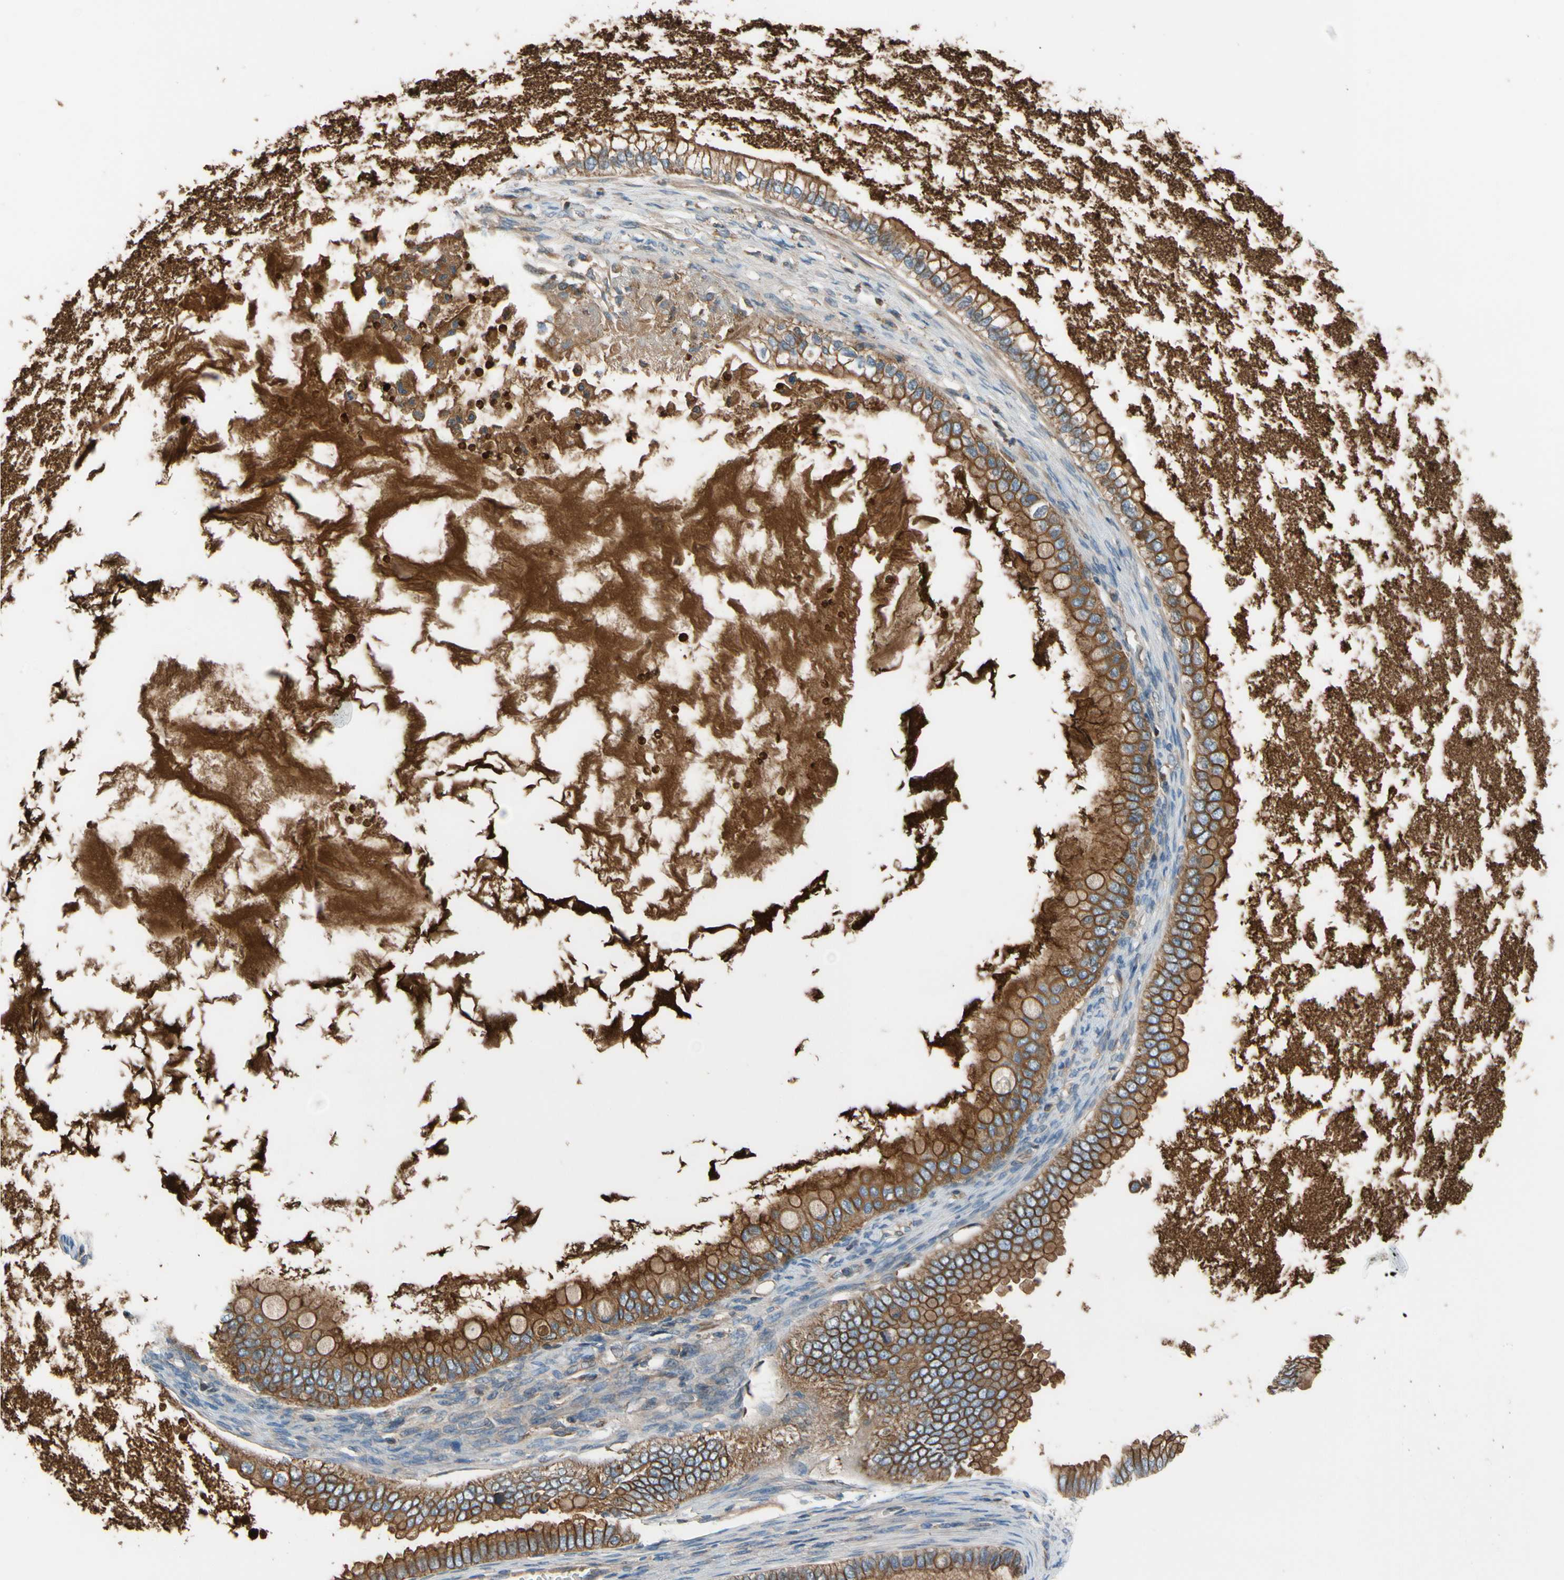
{"staining": {"intensity": "moderate", "quantity": ">75%", "location": "cytoplasmic/membranous"}, "tissue": "ovarian cancer", "cell_type": "Tumor cells", "image_type": "cancer", "snomed": [{"axis": "morphology", "description": "Cystadenocarcinoma, mucinous, NOS"}, {"axis": "topography", "description": "Ovary"}], "caption": "Immunohistochemistry staining of ovarian cancer (mucinous cystadenocarcinoma), which exhibits medium levels of moderate cytoplasmic/membranous positivity in about >75% of tumor cells indicating moderate cytoplasmic/membranous protein expression. The staining was performed using DAB (brown) for protein detection and nuclei were counterstained in hematoxylin (blue).", "gene": "HJURP", "patient": {"sex": "female", "age": 80}}